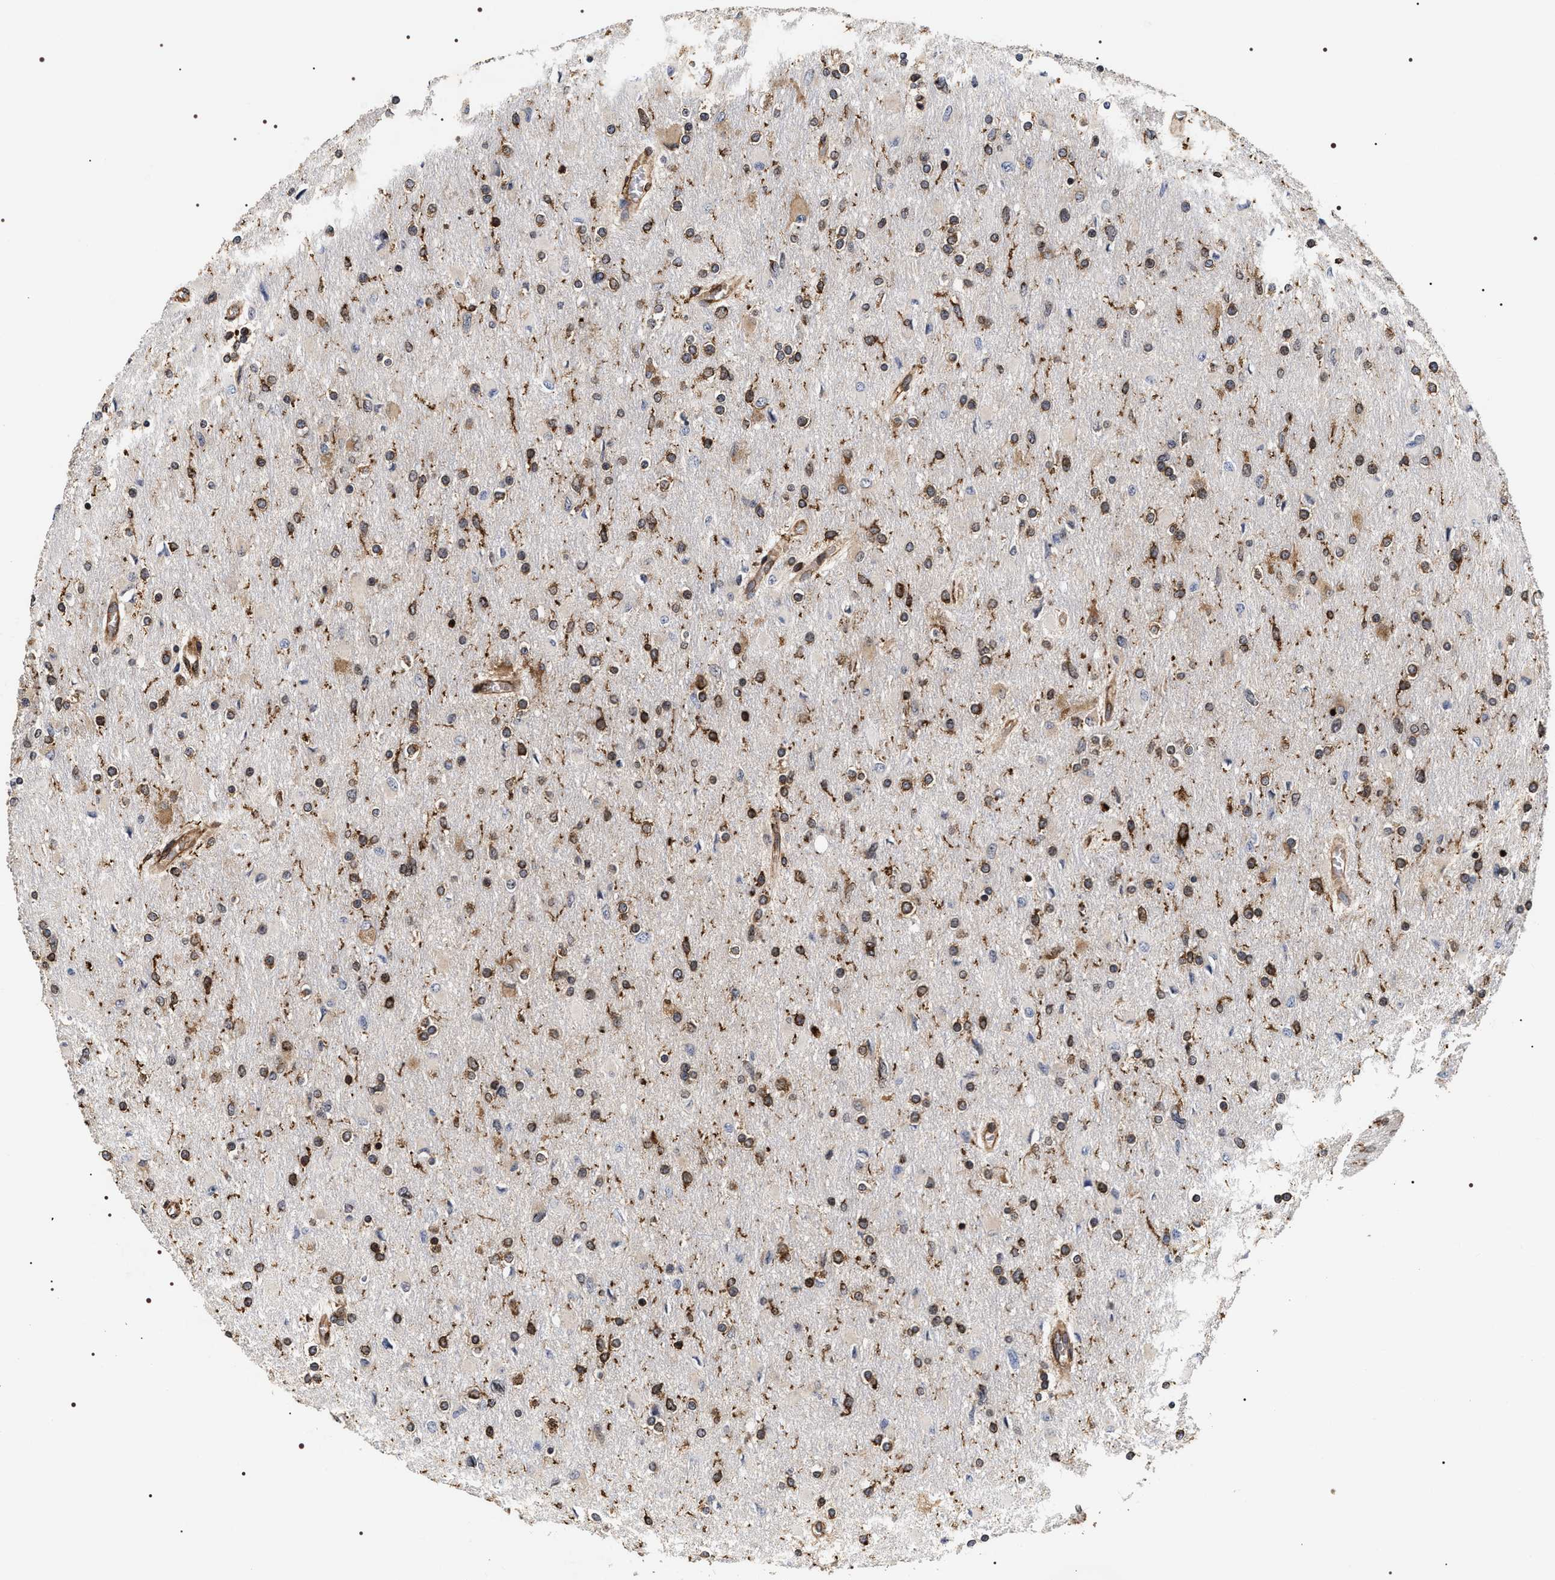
{"staining": {"intensity": "moderate", "quantity": ">75%", "location": "cytoplasmic/membranous"}, "tissue": "glioma", "cell_type": "Tumor cells", "image_type": "cancer", "snomed": [{"axis": "morphology", "description": "Glioma, malignant, High grade"}, {"axis": "topography", "description": "Cerebral cortex"}], "caption": "The photomicrograph exhibits immunohistochemical staining of malignant glioma (high-grade). There is moderate cytoplasmic/membranous expression is appreciated in about >75% of tumor cells. The staining is performed using DAB brown chromogen to label protein expression. The nuclei are counter-stained blue using hematoxylin.", "gene": "SERBP1", "patient": {"sex": "female", "age": 36}}